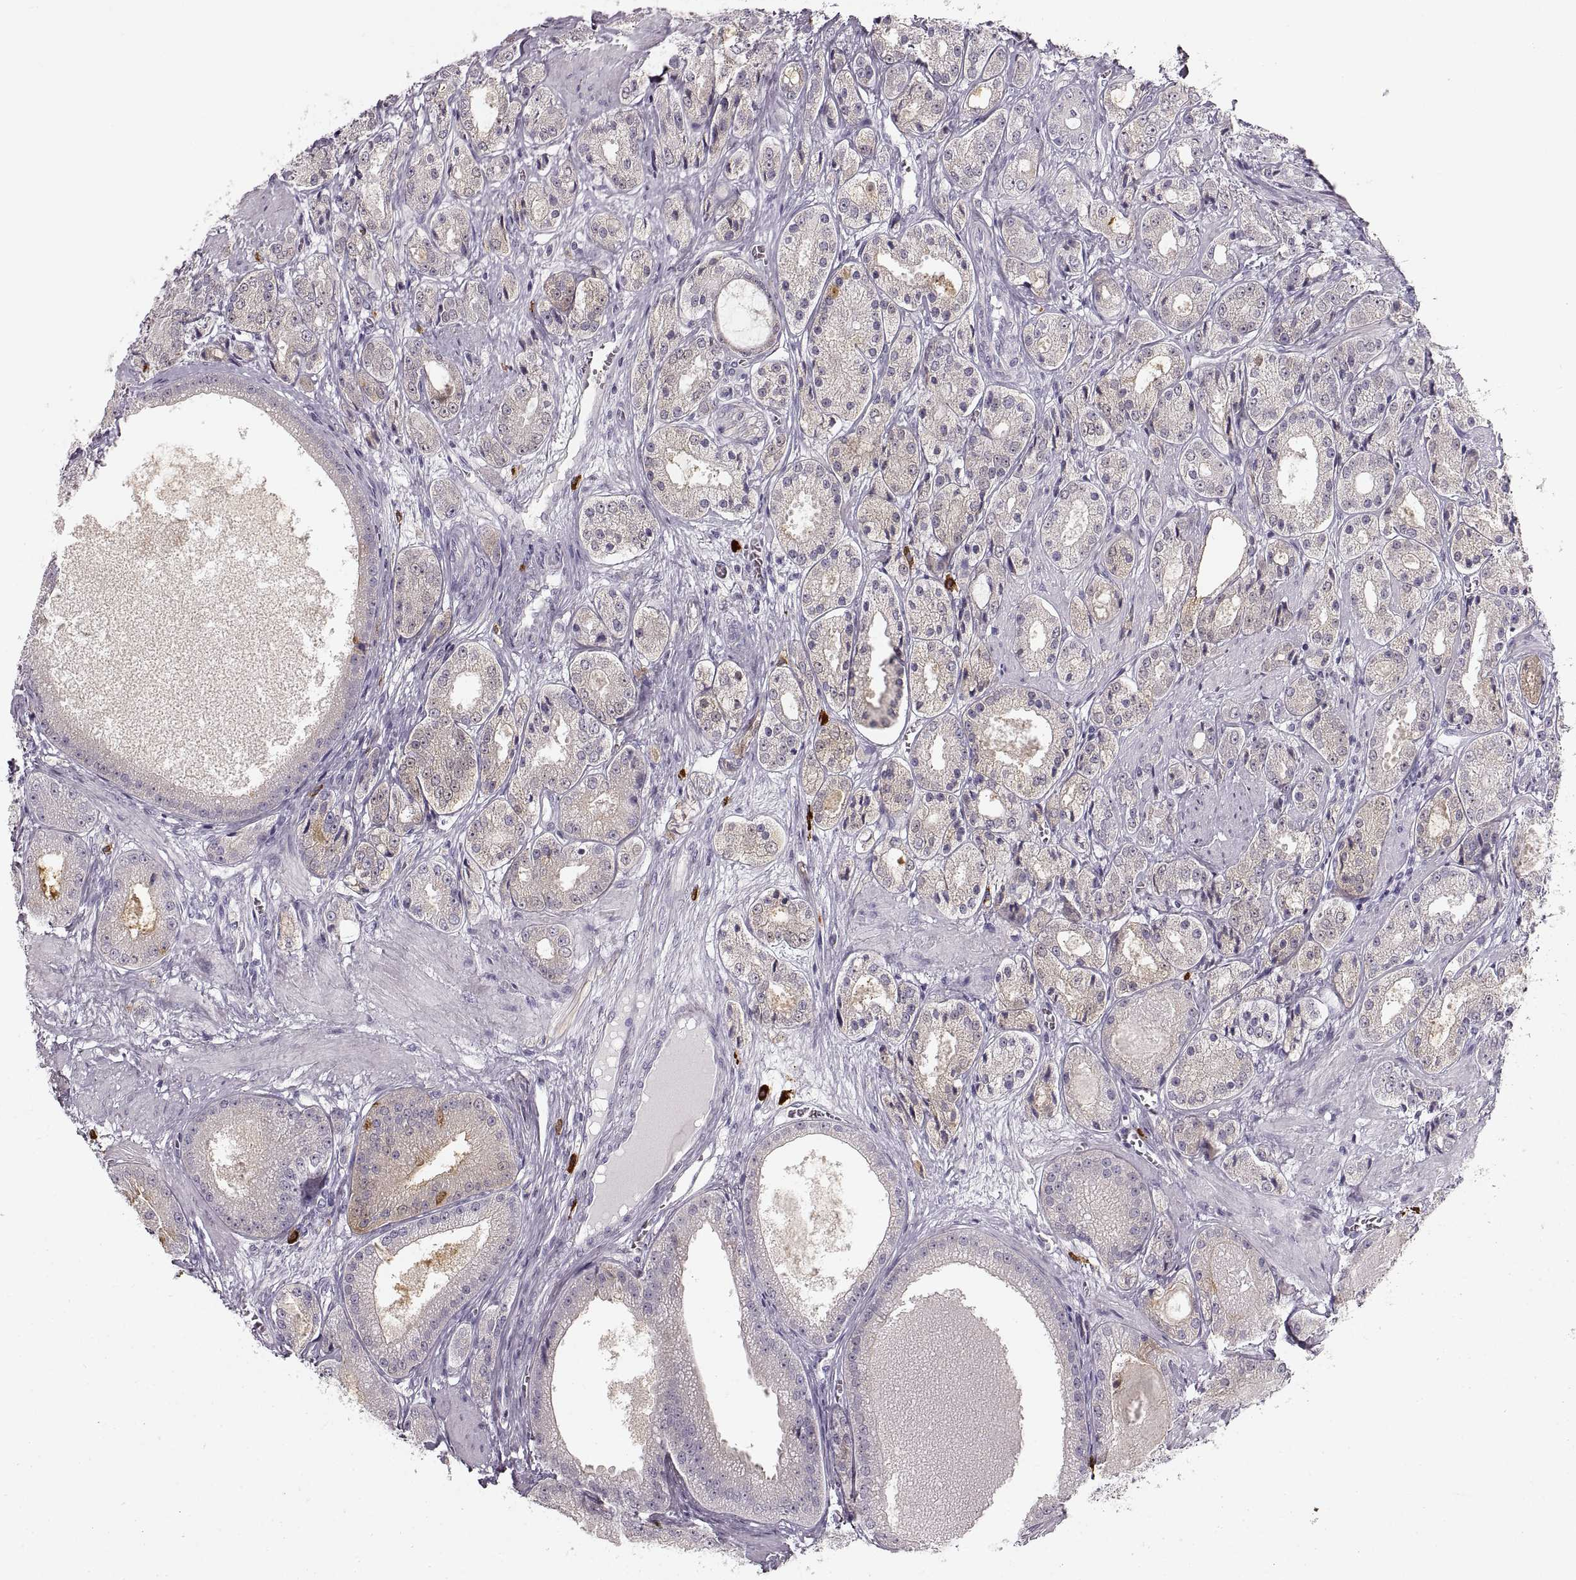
{"staining": {"intensity": "weak", "quantity": "25%-75%", "location": "cytoplasmic/membranous"}, "tissue": "prostate cancer", "cell_type": "Tumor cells", "image_type": "cancer", "snomed": [{"axis": "morphology", "description": "Adenocarcinoma, High grade"}, {"axis": "topography", "description": "Prostate"}], "caption": "This photomicrograph shows IHC staining of high-grade adenocarcinoma (prostate), with low weak cytoplasmic/membranous positivity in approximately 25%-75% of tumor cells.", "gene": "CNTN1", "patient": {"sex": "male", "age": 66}}